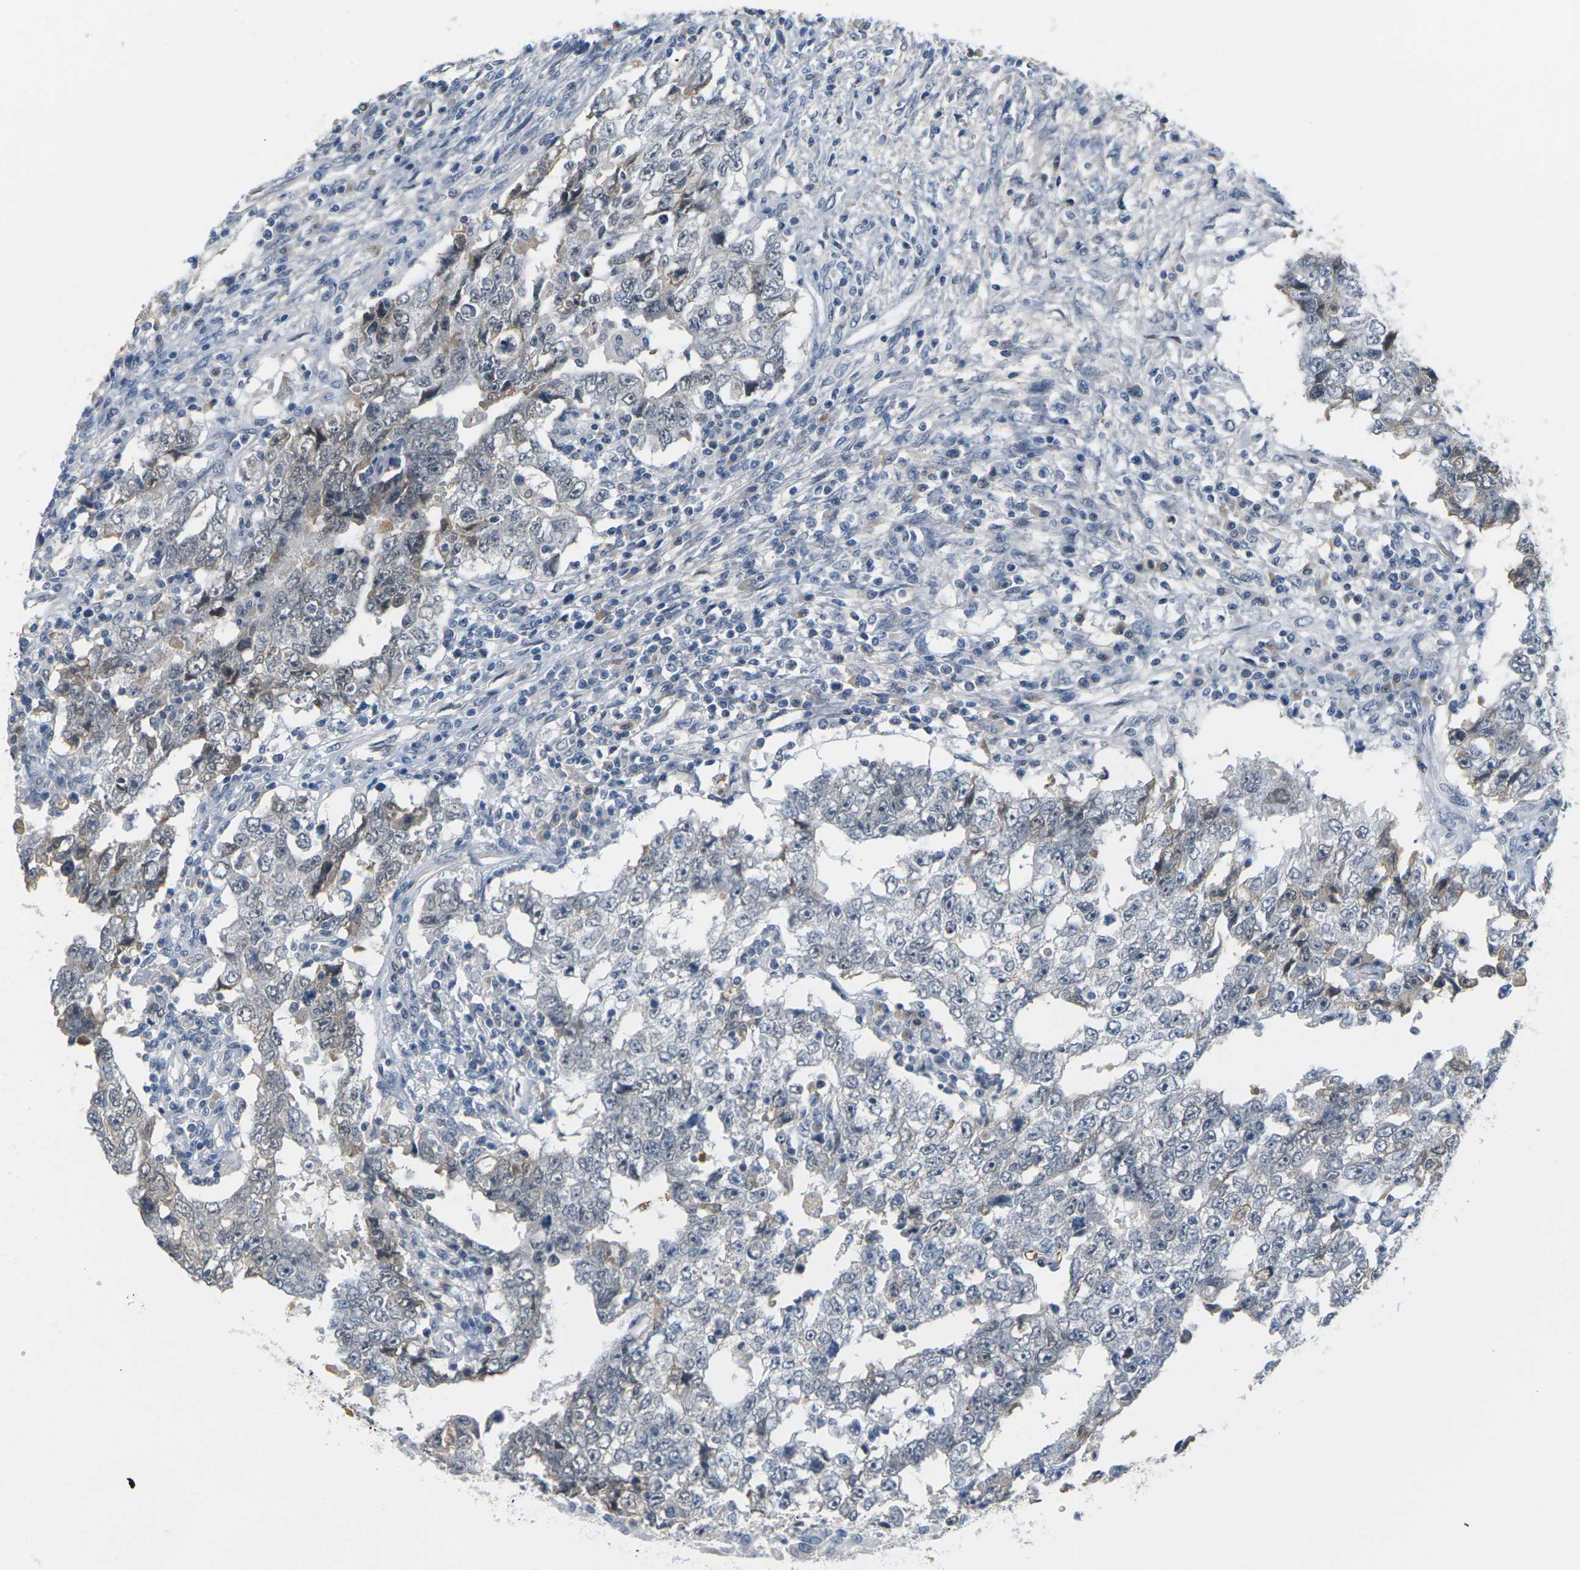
{"staining": {"intensity": "weak", "quantity": "<25%", "location": "cytoplasmic/membranous"}, "tissue": "testis cancer", "cell_type": "Tumor cells", "image_type": "cancer", "snomed": [{"axis": "morphology", "description": "Carcinoma, Embryonal, NOS"}, {"axis": "topography", "description": "Testis"}], "caption": "Human testis embryonal carcinoma stained for a protein using IHC exhibits no expression in tumor cells.", "gene": "PKP2", "patient": {"sex": "male", "age": 26}}